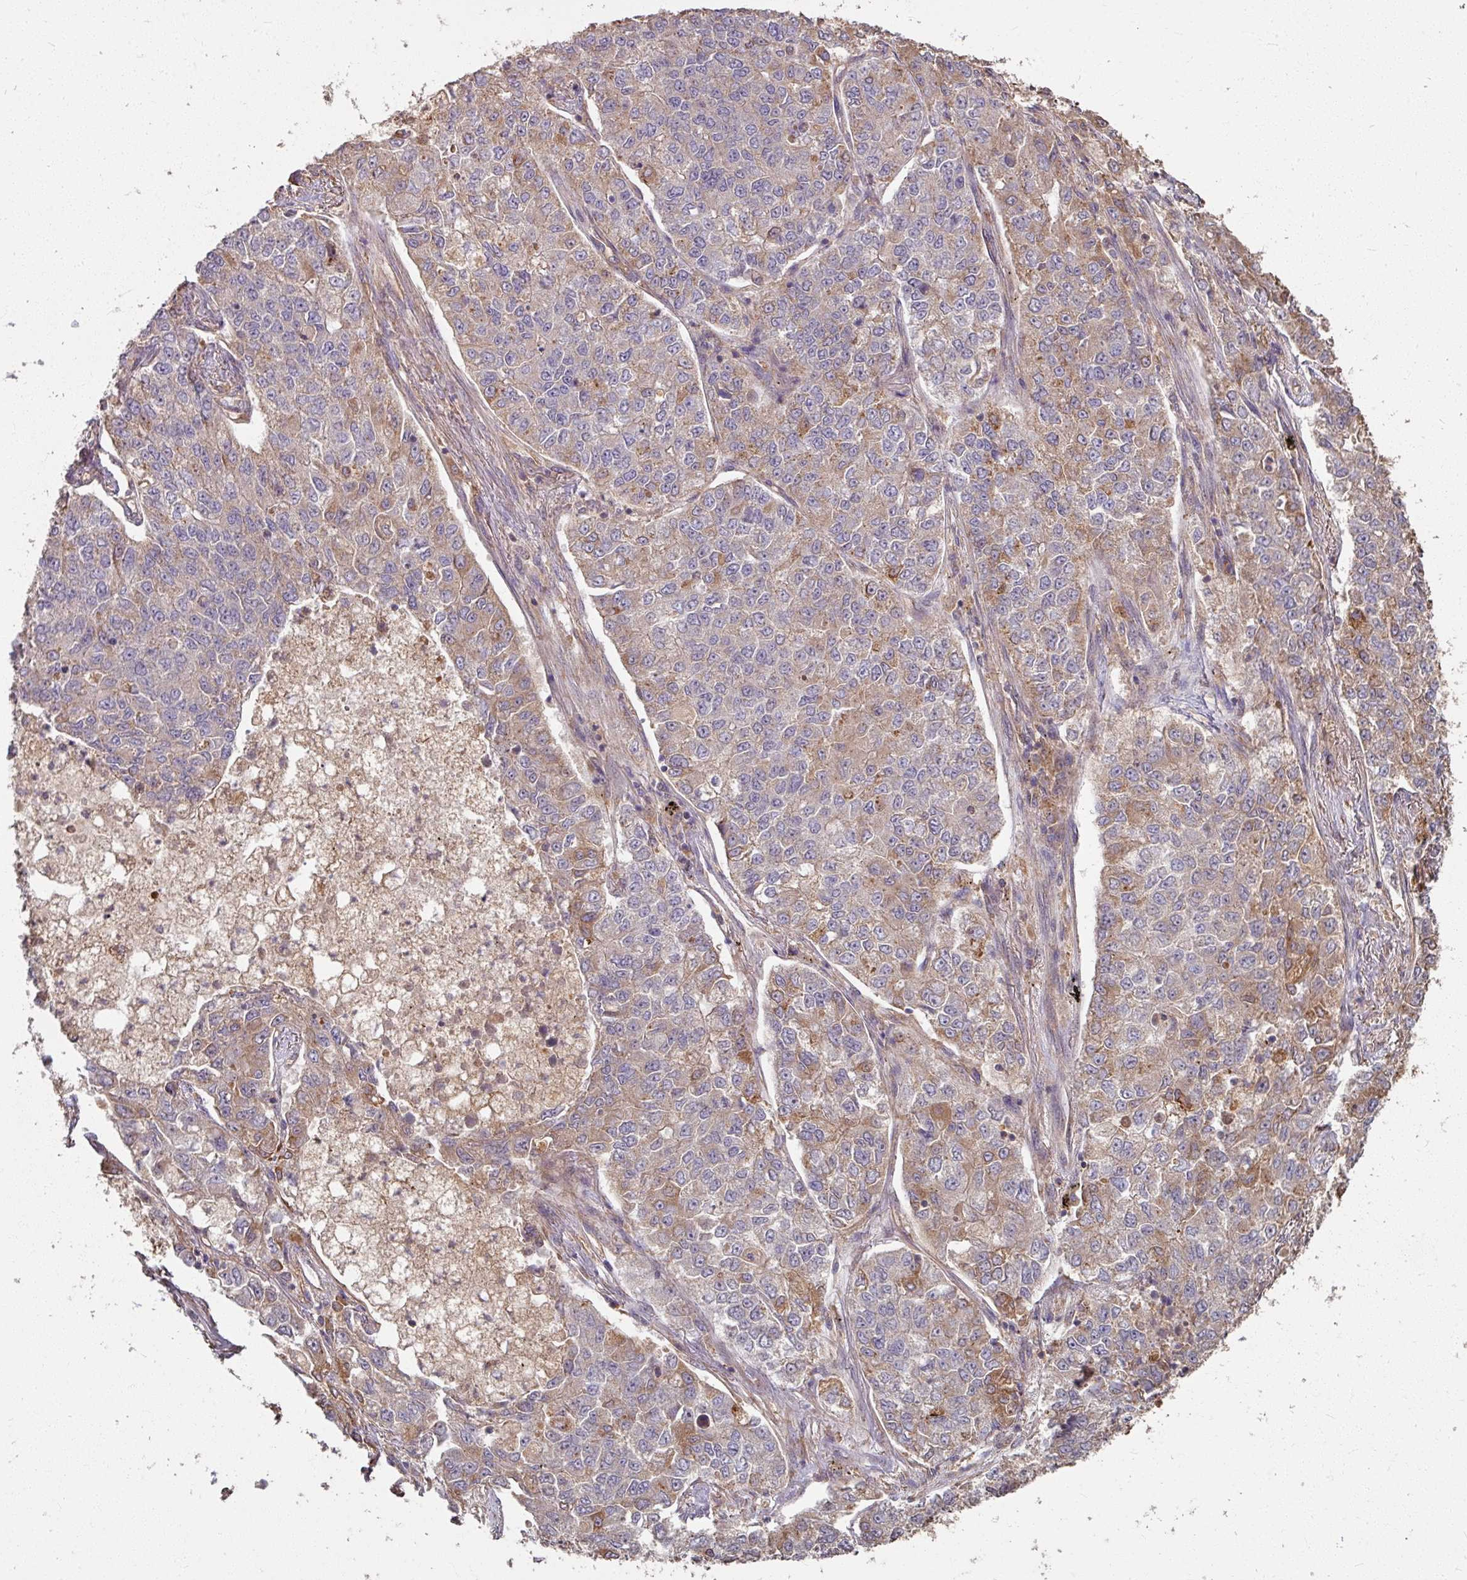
{"staining": {"intensity": "moderate", "quantity": "<25%", "location": "cytoplasmic/membranous"}, "tissue": "lung cancer", "cell_type": "Tumor cells", "image_type": "cancer", "snomed": [{"axis": "morphology", "description": "Adenocarcinoma, NOS"}, {"axis": "topography", "description": "Lung"}], "caption": "Protein staining of lung adenocarcinoma tissue reveals moderate cytoplasmic/membranous positivity in approximately <25% of tumor cells.", "gene": "CCDC68", "patient": {"sex": "male", "age": 49}}